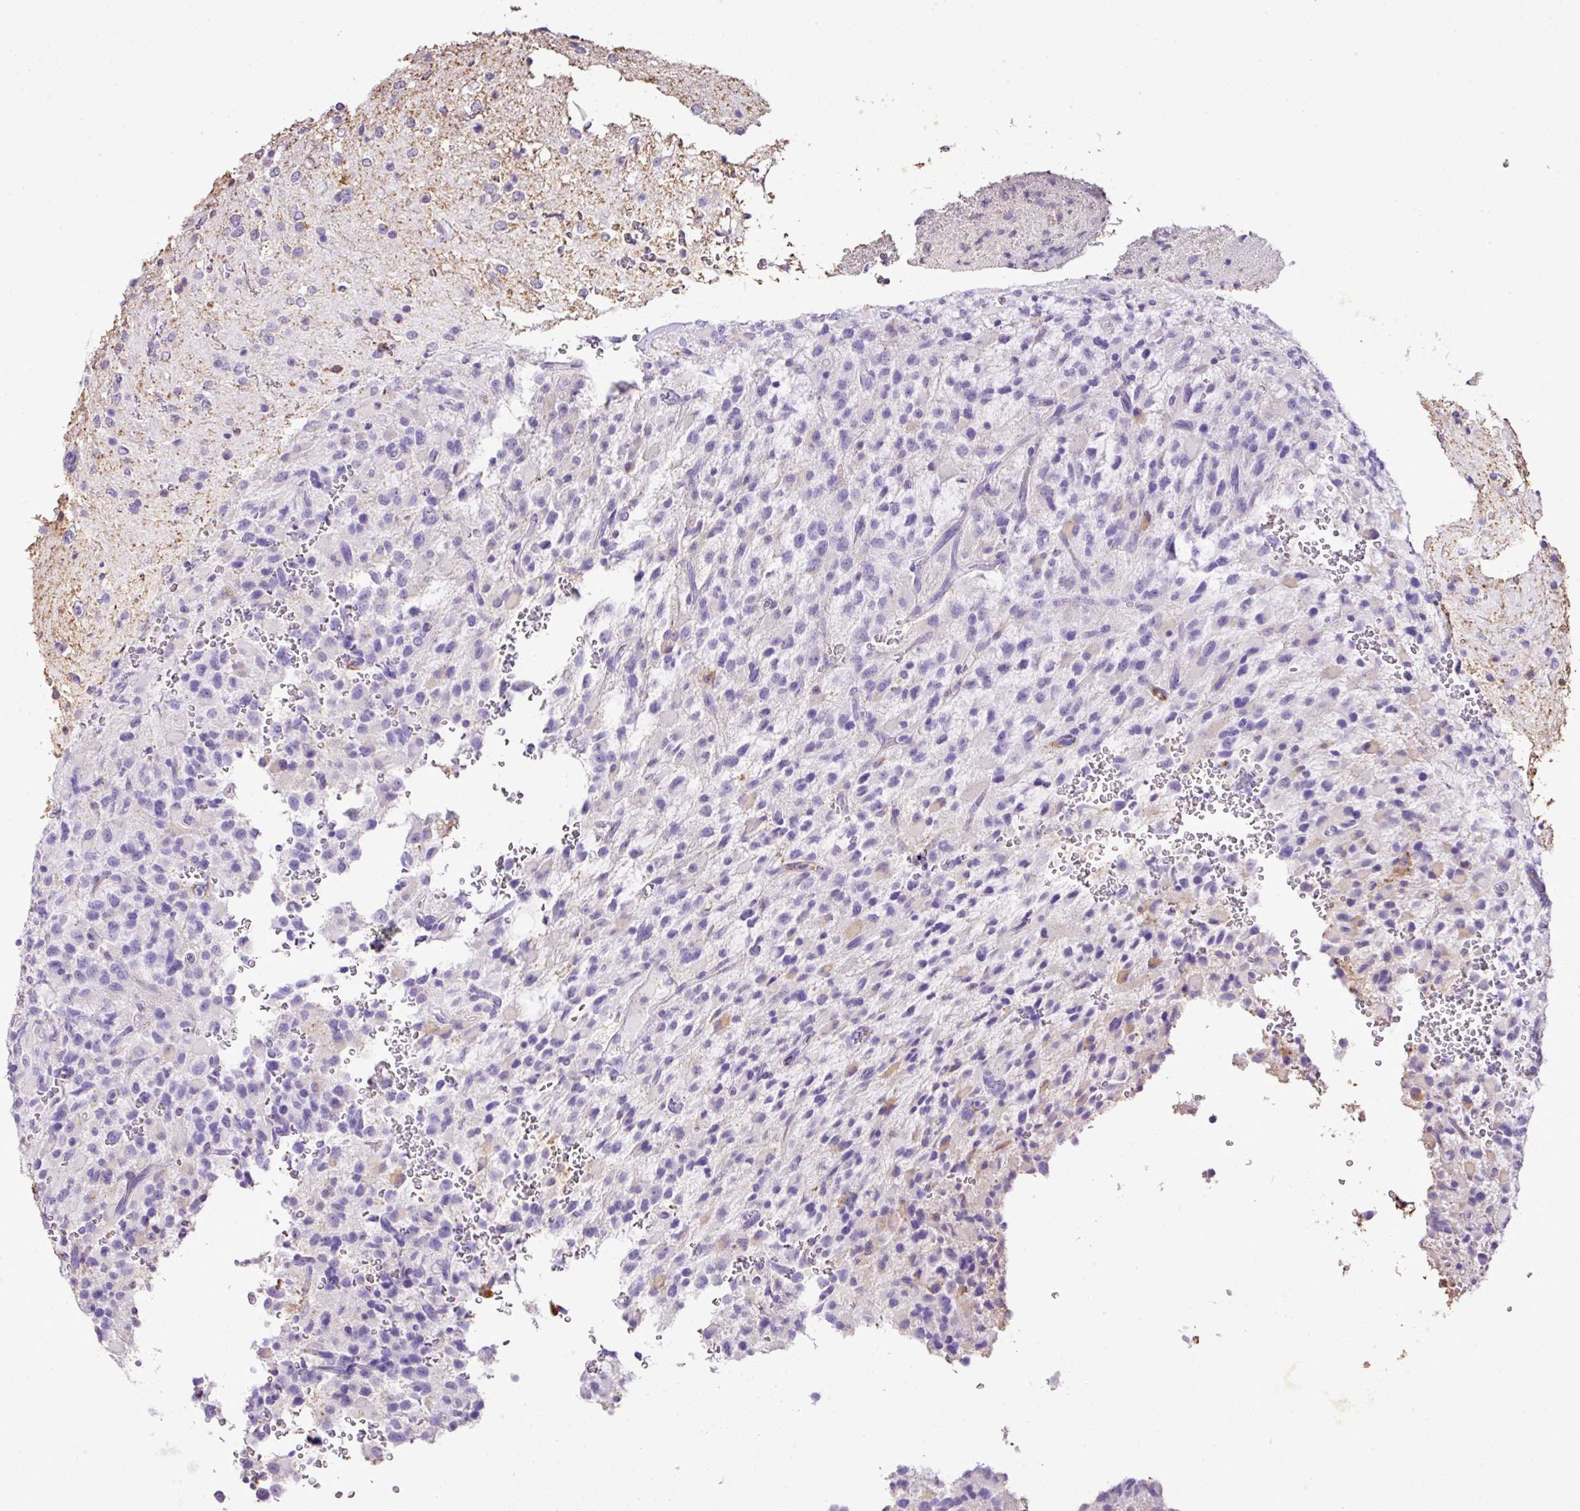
{"staining": {"intensity": "negative", "quantity": "none", "location": "none"}, "tissue": "glioma", "cell_type": "Tumor cells", "image_type": "cancer", "snomed": [{"axis": "morphology", "description": "Glioma, malignant, High grade"}, {"axis": "topography", "description": "Brain"}], "caption": "Immunohistochemical staining of glioma demonstrates no significant positivity in tumor cells.", "gene": "KCNJ11", "patient": {"sex": "male", "age": 34}}